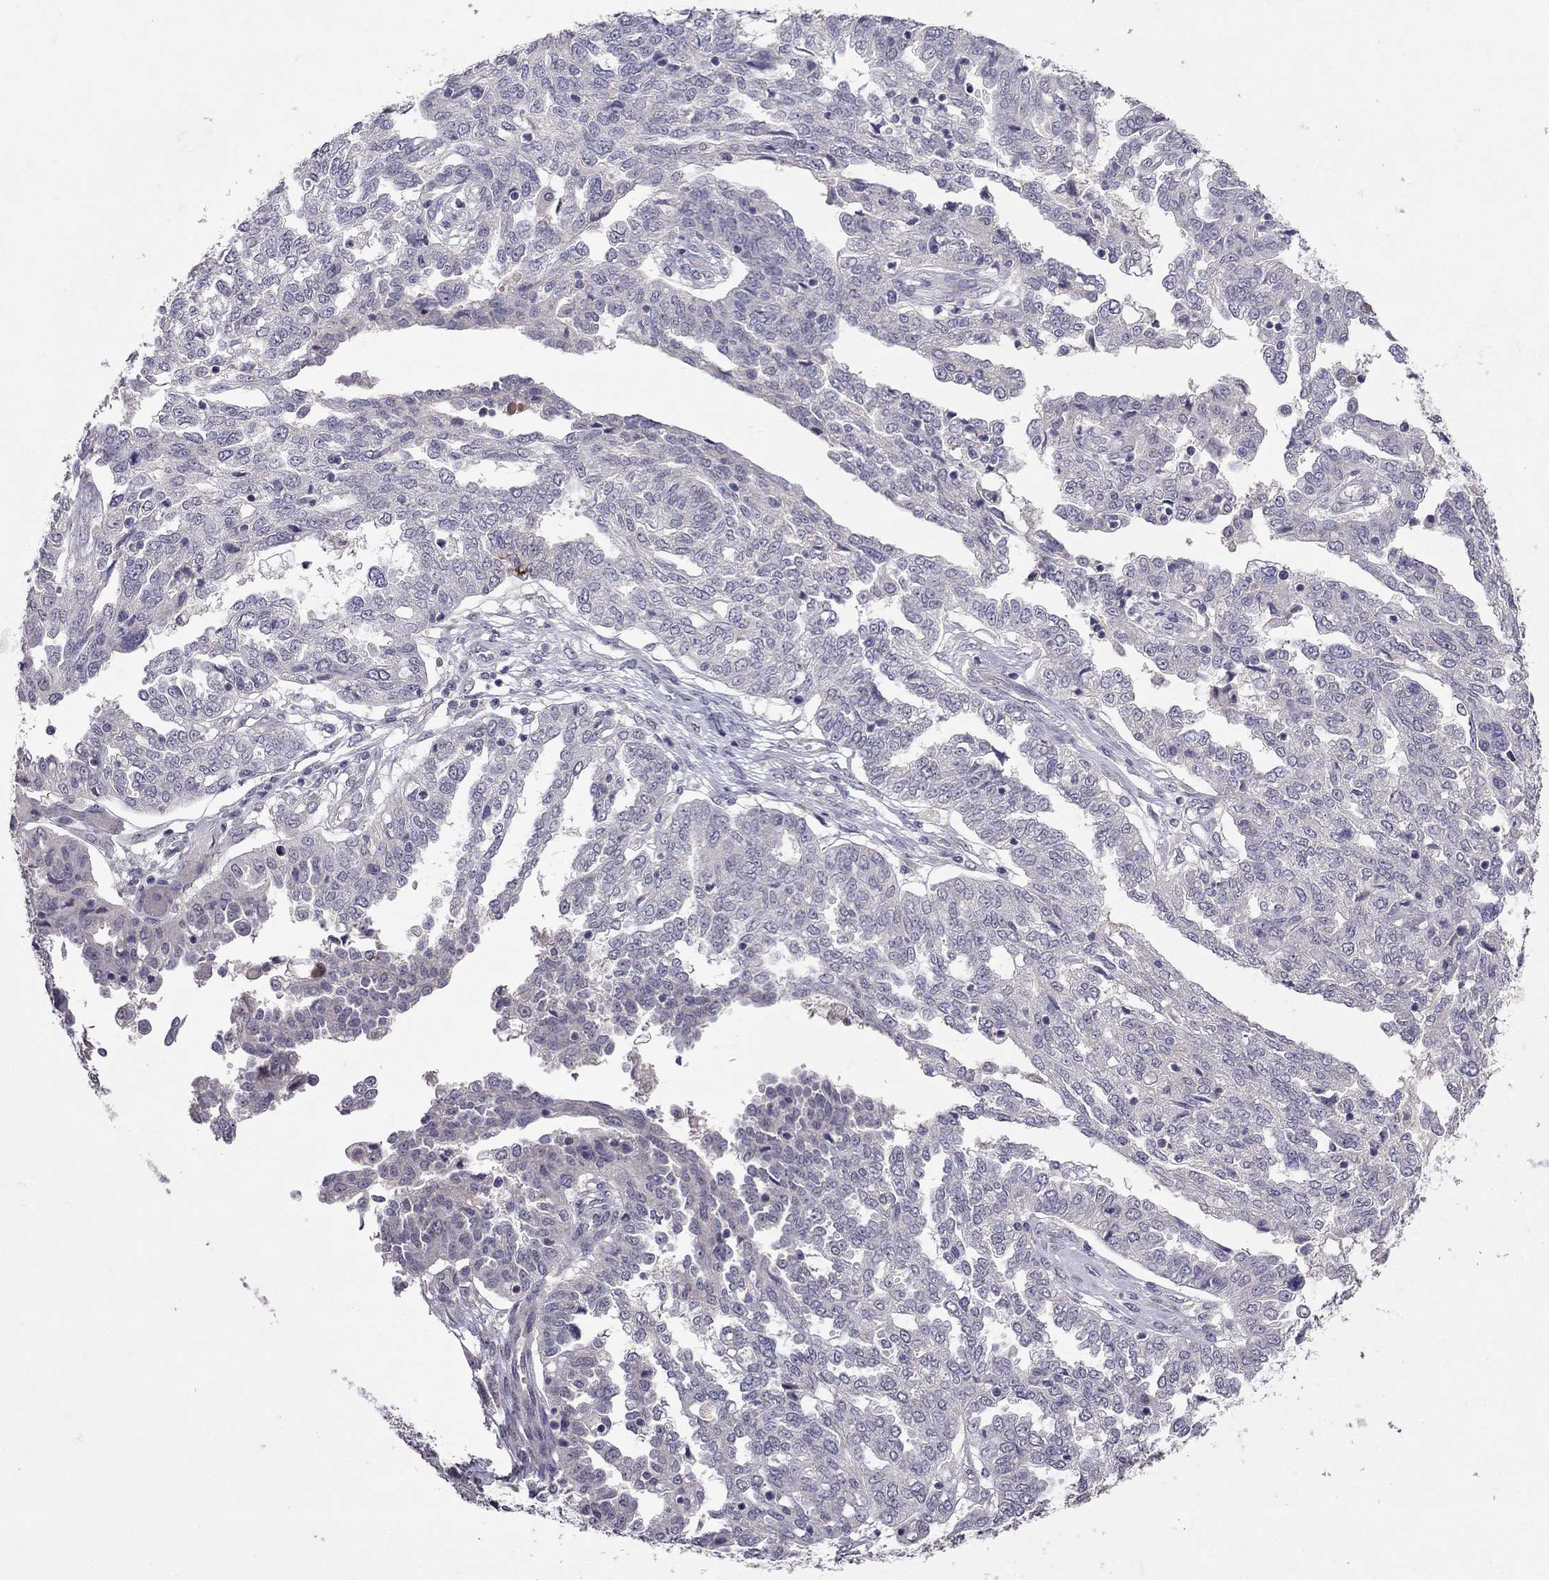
{"staining": {"intensity": "negative", "quantity": "none", "location": "none"}, "tissue": "ovarian cancer", "cell_type": "Tumor cells", "image_type": "cancer", "snomed": [{"axis": "morphology", "description": "Cystadenocarcinoma, serous, NOS"}, {"axis": "topography", "description": "Ovary"}], "caption": "IHC photomicrograph of human ovarian serous cystadenocarcinoma stained for a protein (brown), which shows no positivity in tumor cells.", "gene": "FST", "patient": {"sex": "female", "age": 67}}